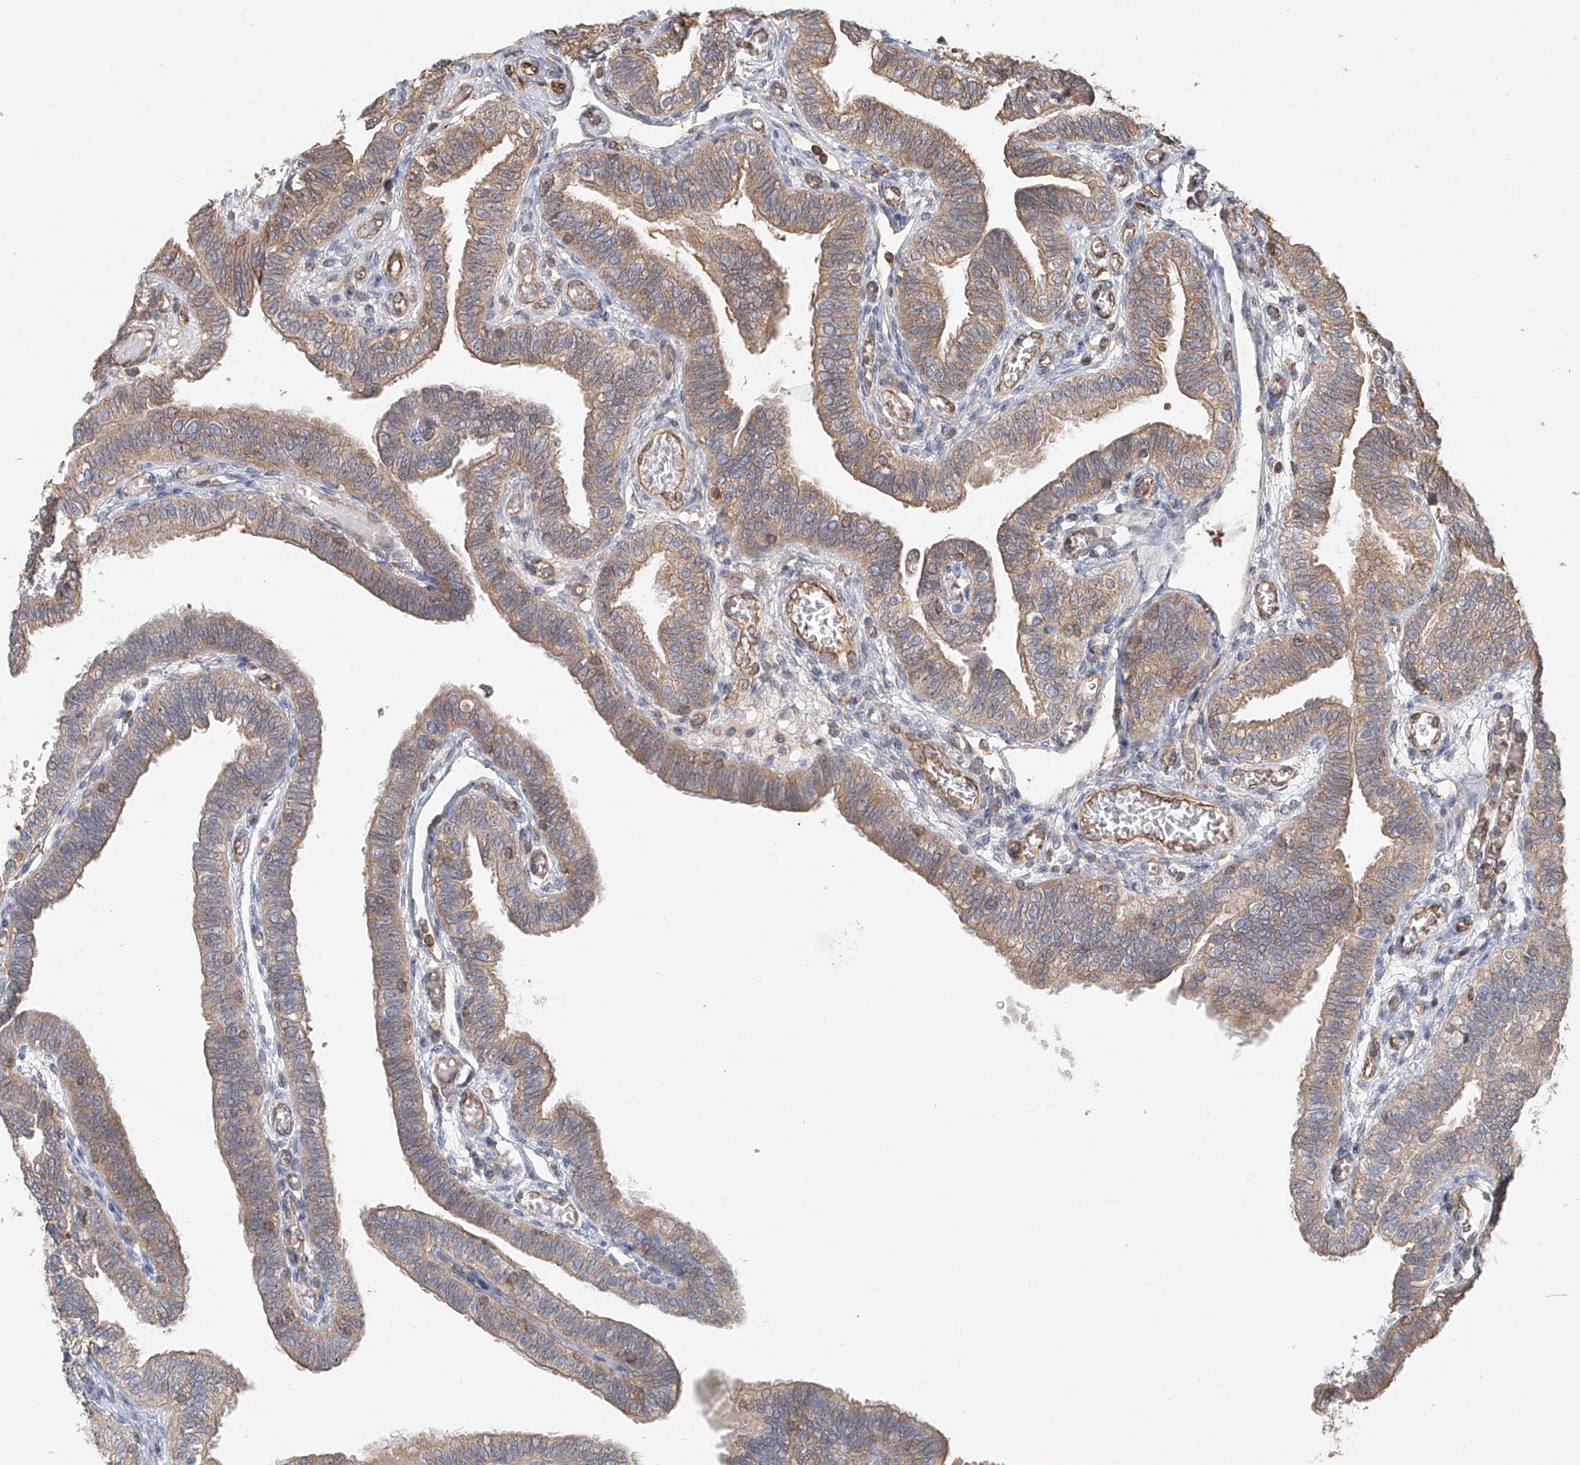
{"staining": {"intensity": "moderate", "quantity": ">75%", "location": "cytoplasmic/membranous"}, "tissue": "fallopian tube", "cell_type": "Glandular cells", "image_type": "normal", "snomed": [{"axis": "morphology", "description": "Normal tissue, NOS"}, {"axis": "topography", "description": "Fallopian tube"}], "caption": "Moderate cytoplasmic/membranous staining for a protein is present in about >75% of glandular cells of unremarkable fallopian tube using IHC.", "gene": "FRYL", "patient": {"sex": "female", "age": 39}}